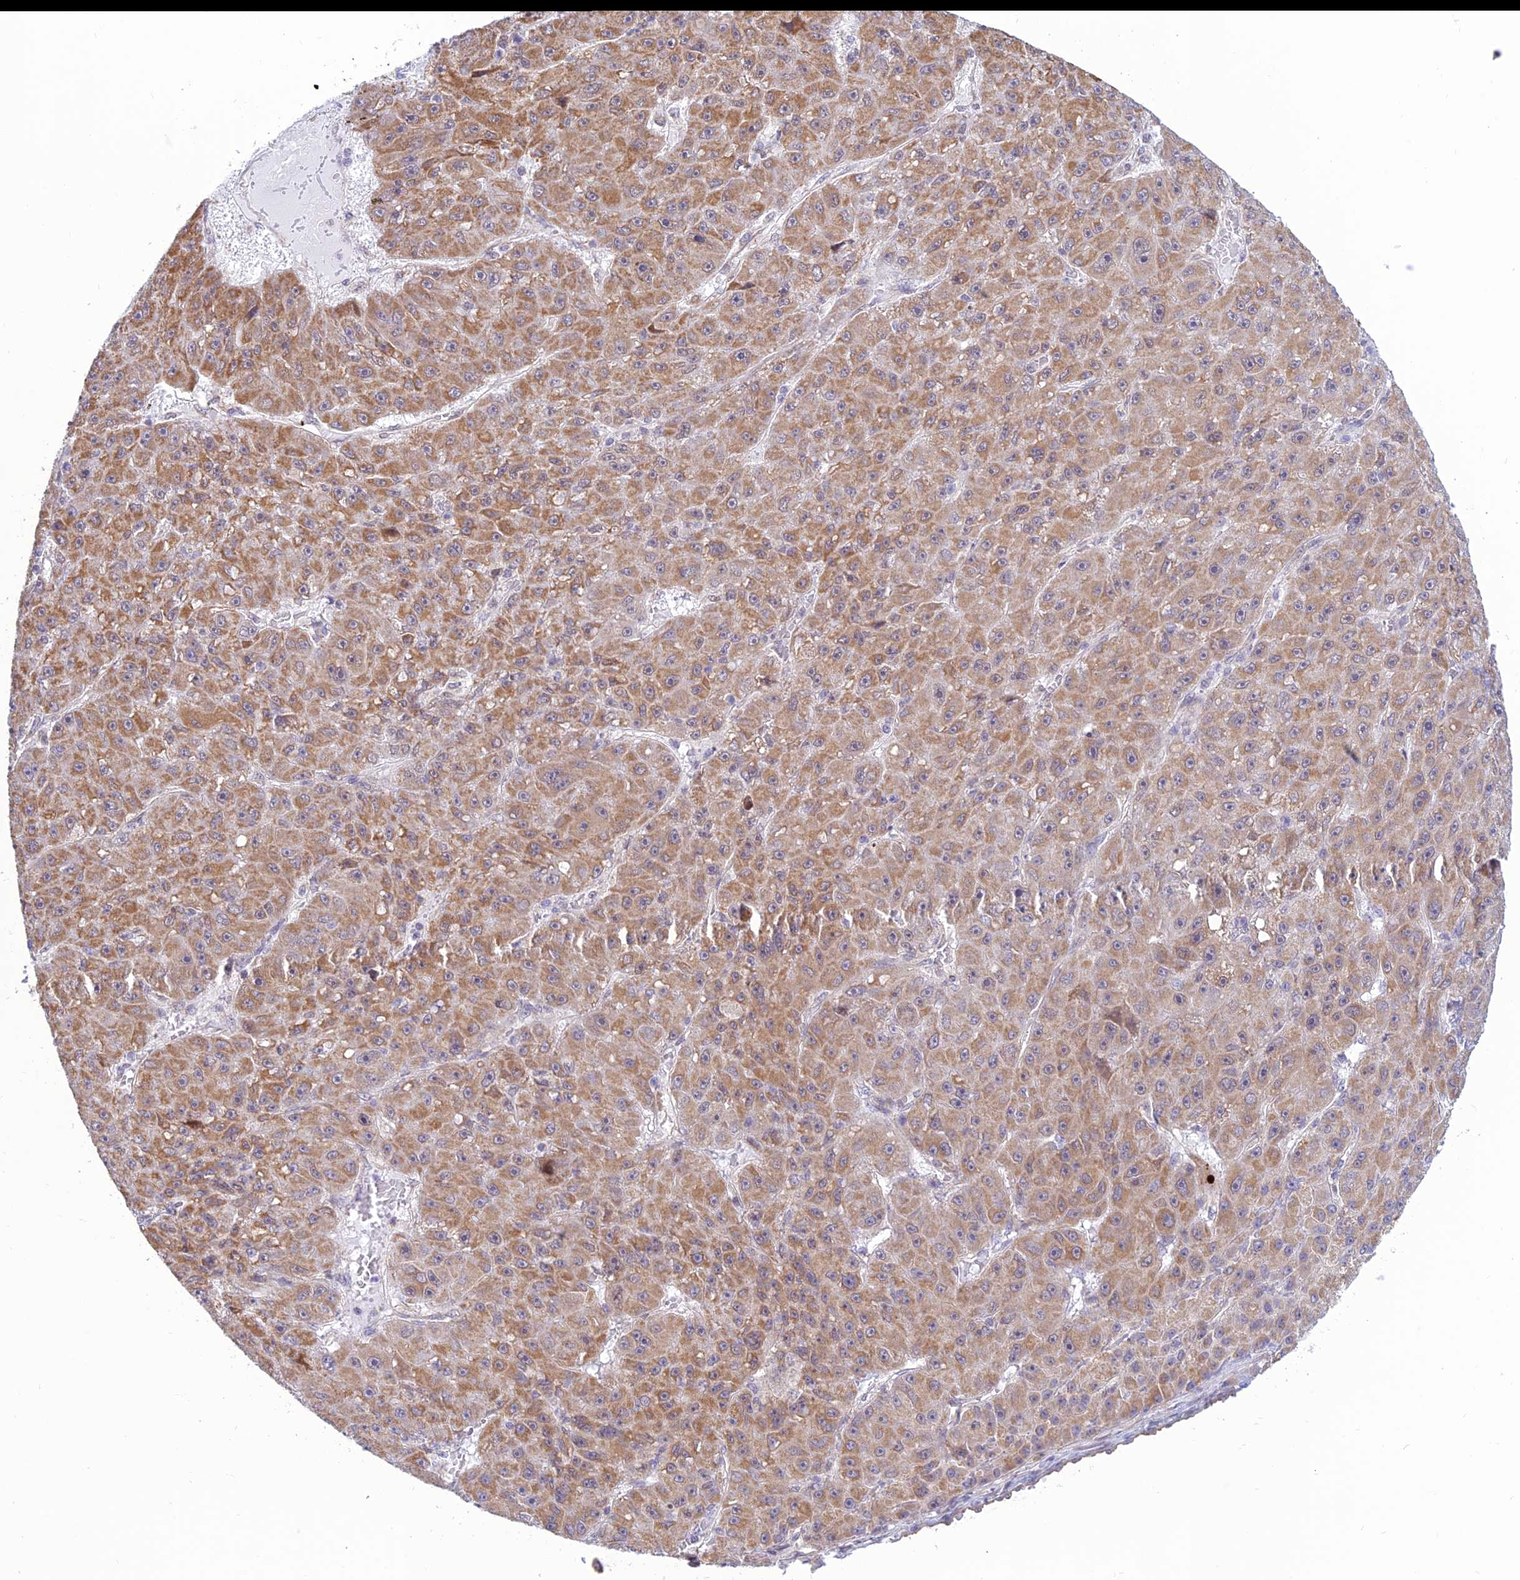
{"staining": {"intensity": "moderate", "quantity": ">75%", "location": "cytoplasmic/membranous"}, "tissue": "liver cancer", "cell_type": "Tumor cells", "image_type": "cancer", "snomed": [{"axis": "morphology", "description": "Carcinoma, Hepatocellular, NOS"}, {"axis": "topography", "description": "Liver"}], "caption": "Liver hepatocellular carcinoma was stained to show a protein in brown. There is medium levels of moderate cytoplasmic/membranous positivity in approximately >75% of tumor cells.", "gene": "HOOK2", "patient": {"sex": "male", "age": 67}}